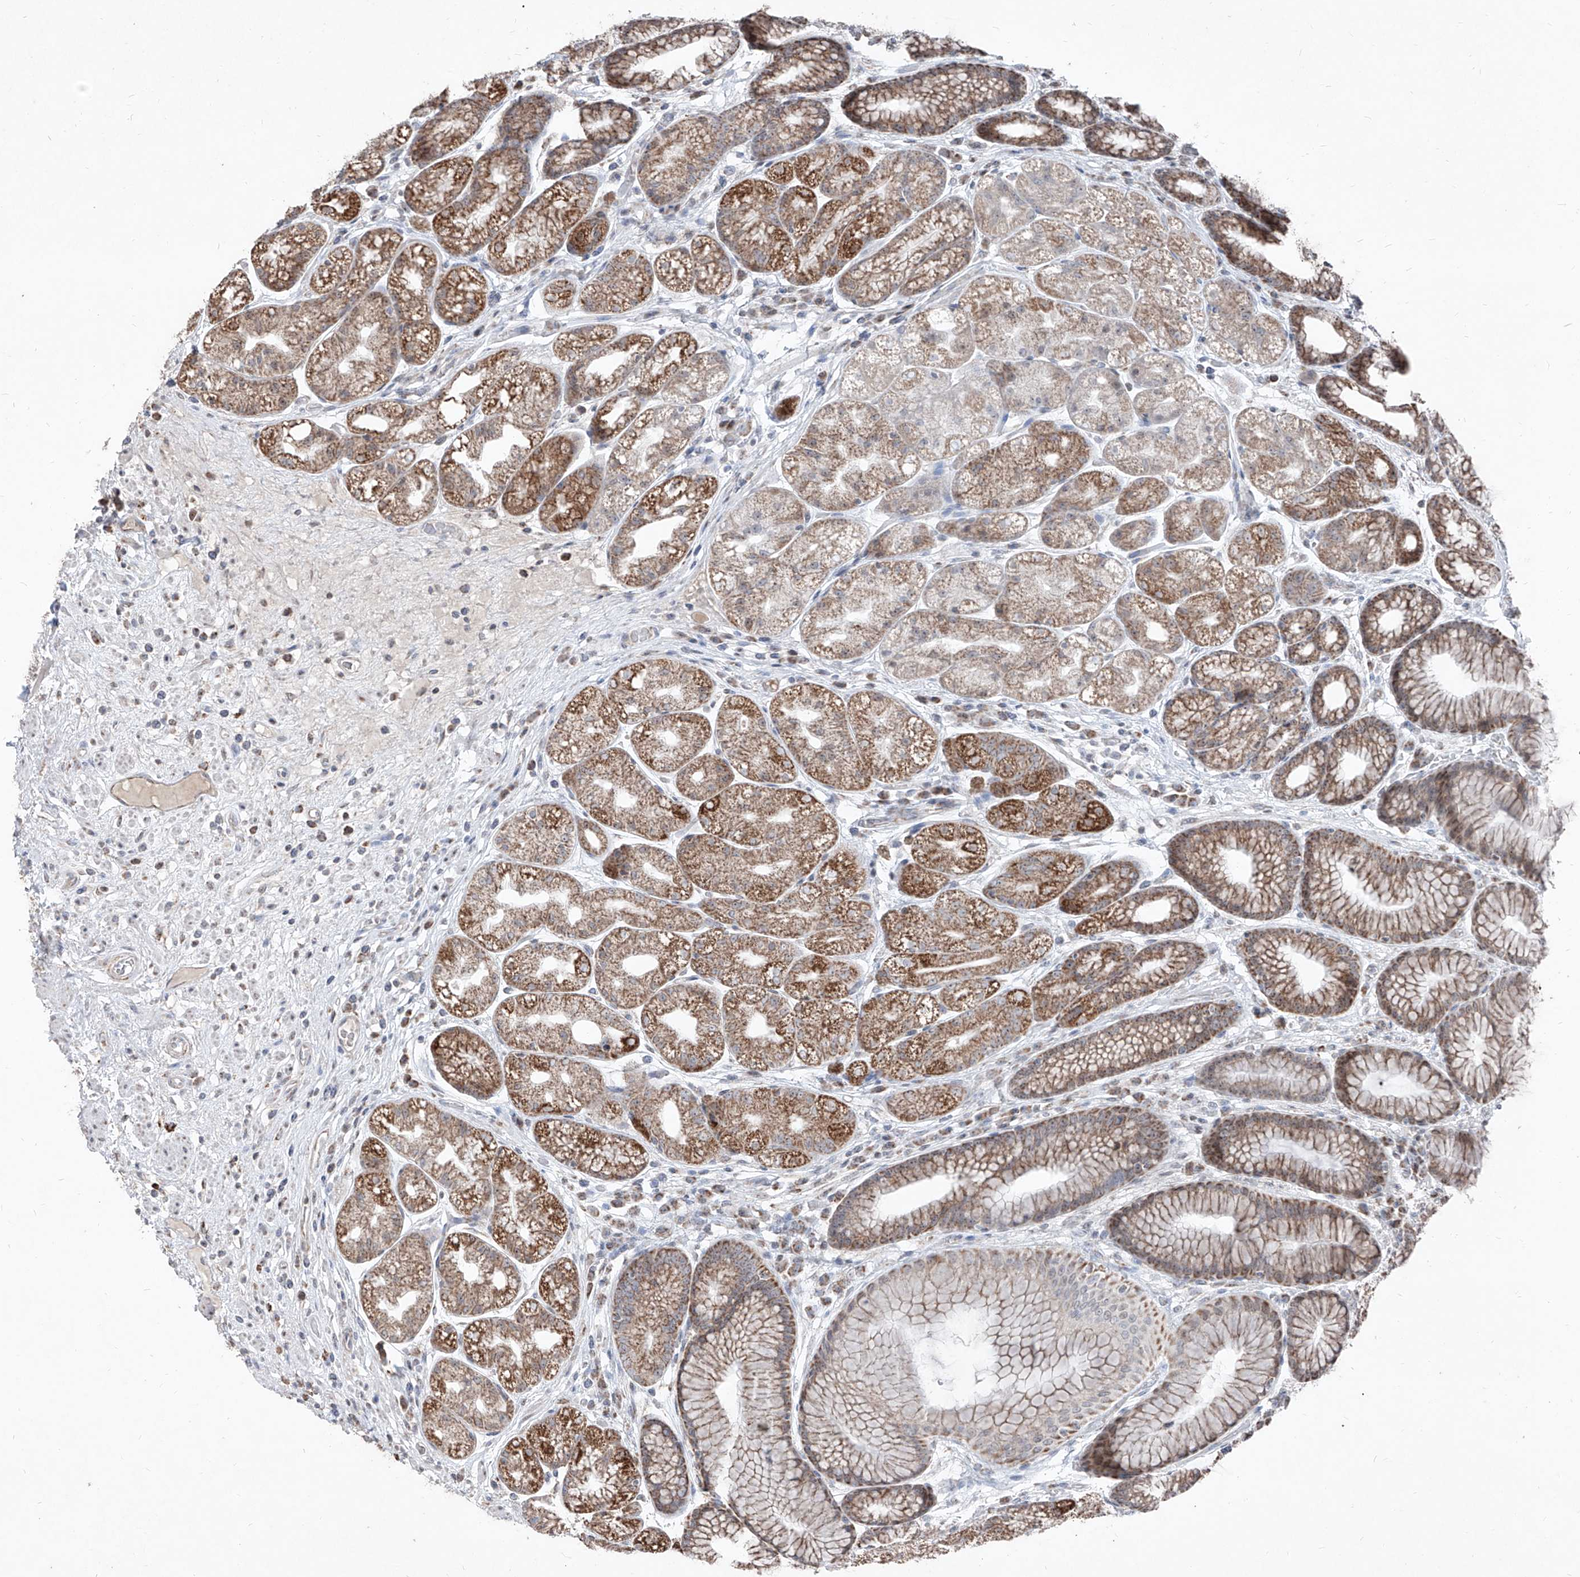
{"staining": {"intensity": "strong", "quantity": ">75%", "location": "cytoplasmic/membranous"}, "tissue": "stomach", "cell_type": "Glandular cells", "image_type": "normal", "snomed": [{"axis": "morphology", "description": "Normal tissue, NOS"}, {"axis": "topography", "description": "Stomach"}], "caption": "Protein staining exhibits strong cytoplasmic/membranous expression in about >75% of glandular cells in unremarkable stomach. The staining was performed using DAB (3,3'-diaminobenzidine) to visualize the protein expression in brown, while the nuclei were stained in blue with hematoxylin (Magnification: 20x).", "gene": "NDUFB3", "patient": {"sex": "male", "age": 57}}